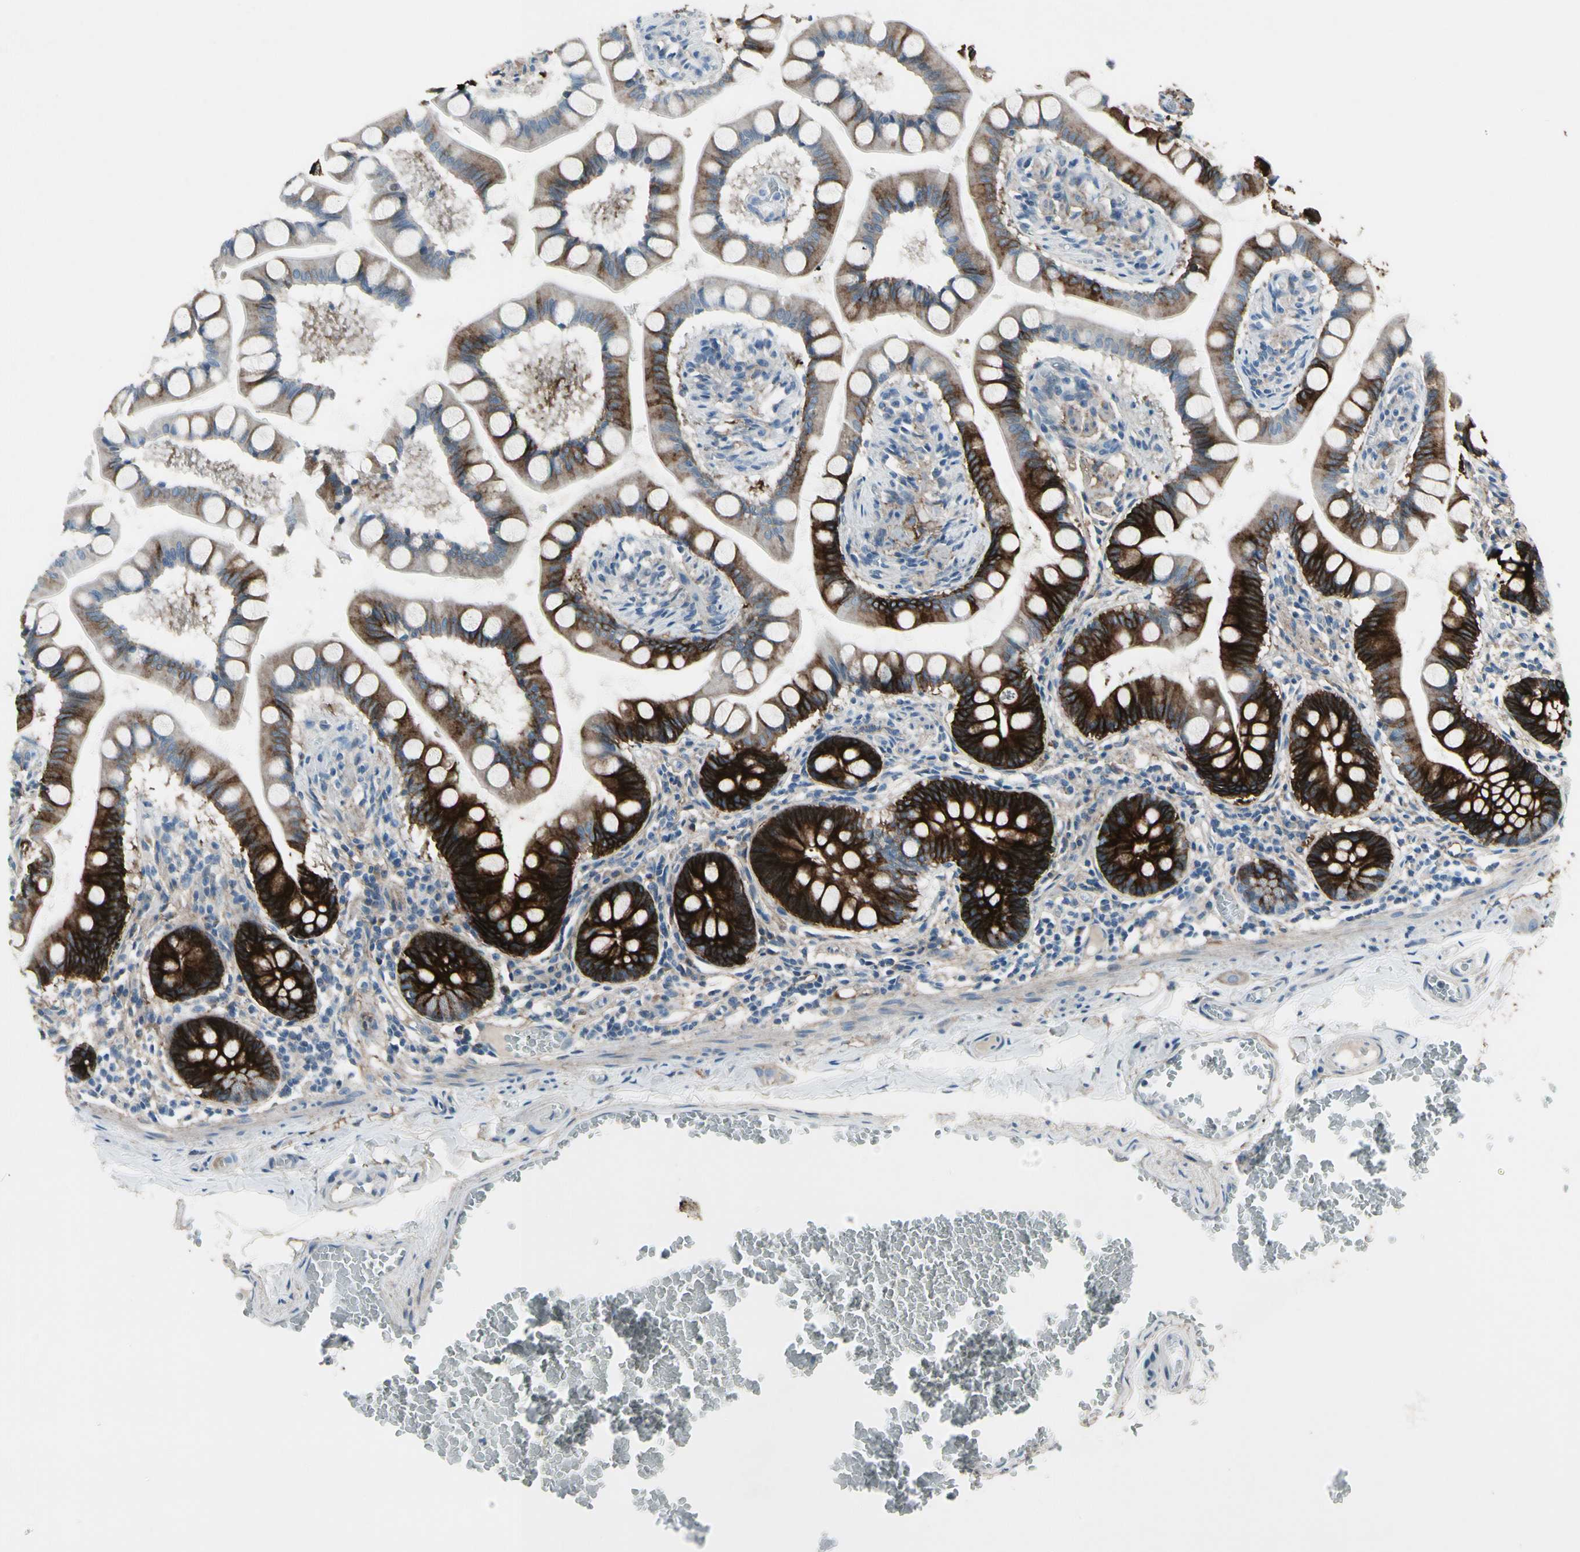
{"staining": {"intensity": "strong", "quantity": "25%-75%", "location": "cytoplasmic/membranous"}, "tissue": "small intestine", "cell_type": "Glandular cells", "image_type": "normal", "snomed": [{"axis": "morphology", "description": "Normal tissue, NOS"}, {"axis": "topography", "description": "Small intestine"}], "caption": "This is an image of immunohistochemistry (IHC) staining of unremarkable small intestine, which shows strong staining in the cytoplasmic/membranous of glandular cells.", "gene": "PIGR", "patient": {"sex": "male", "age": 41}}